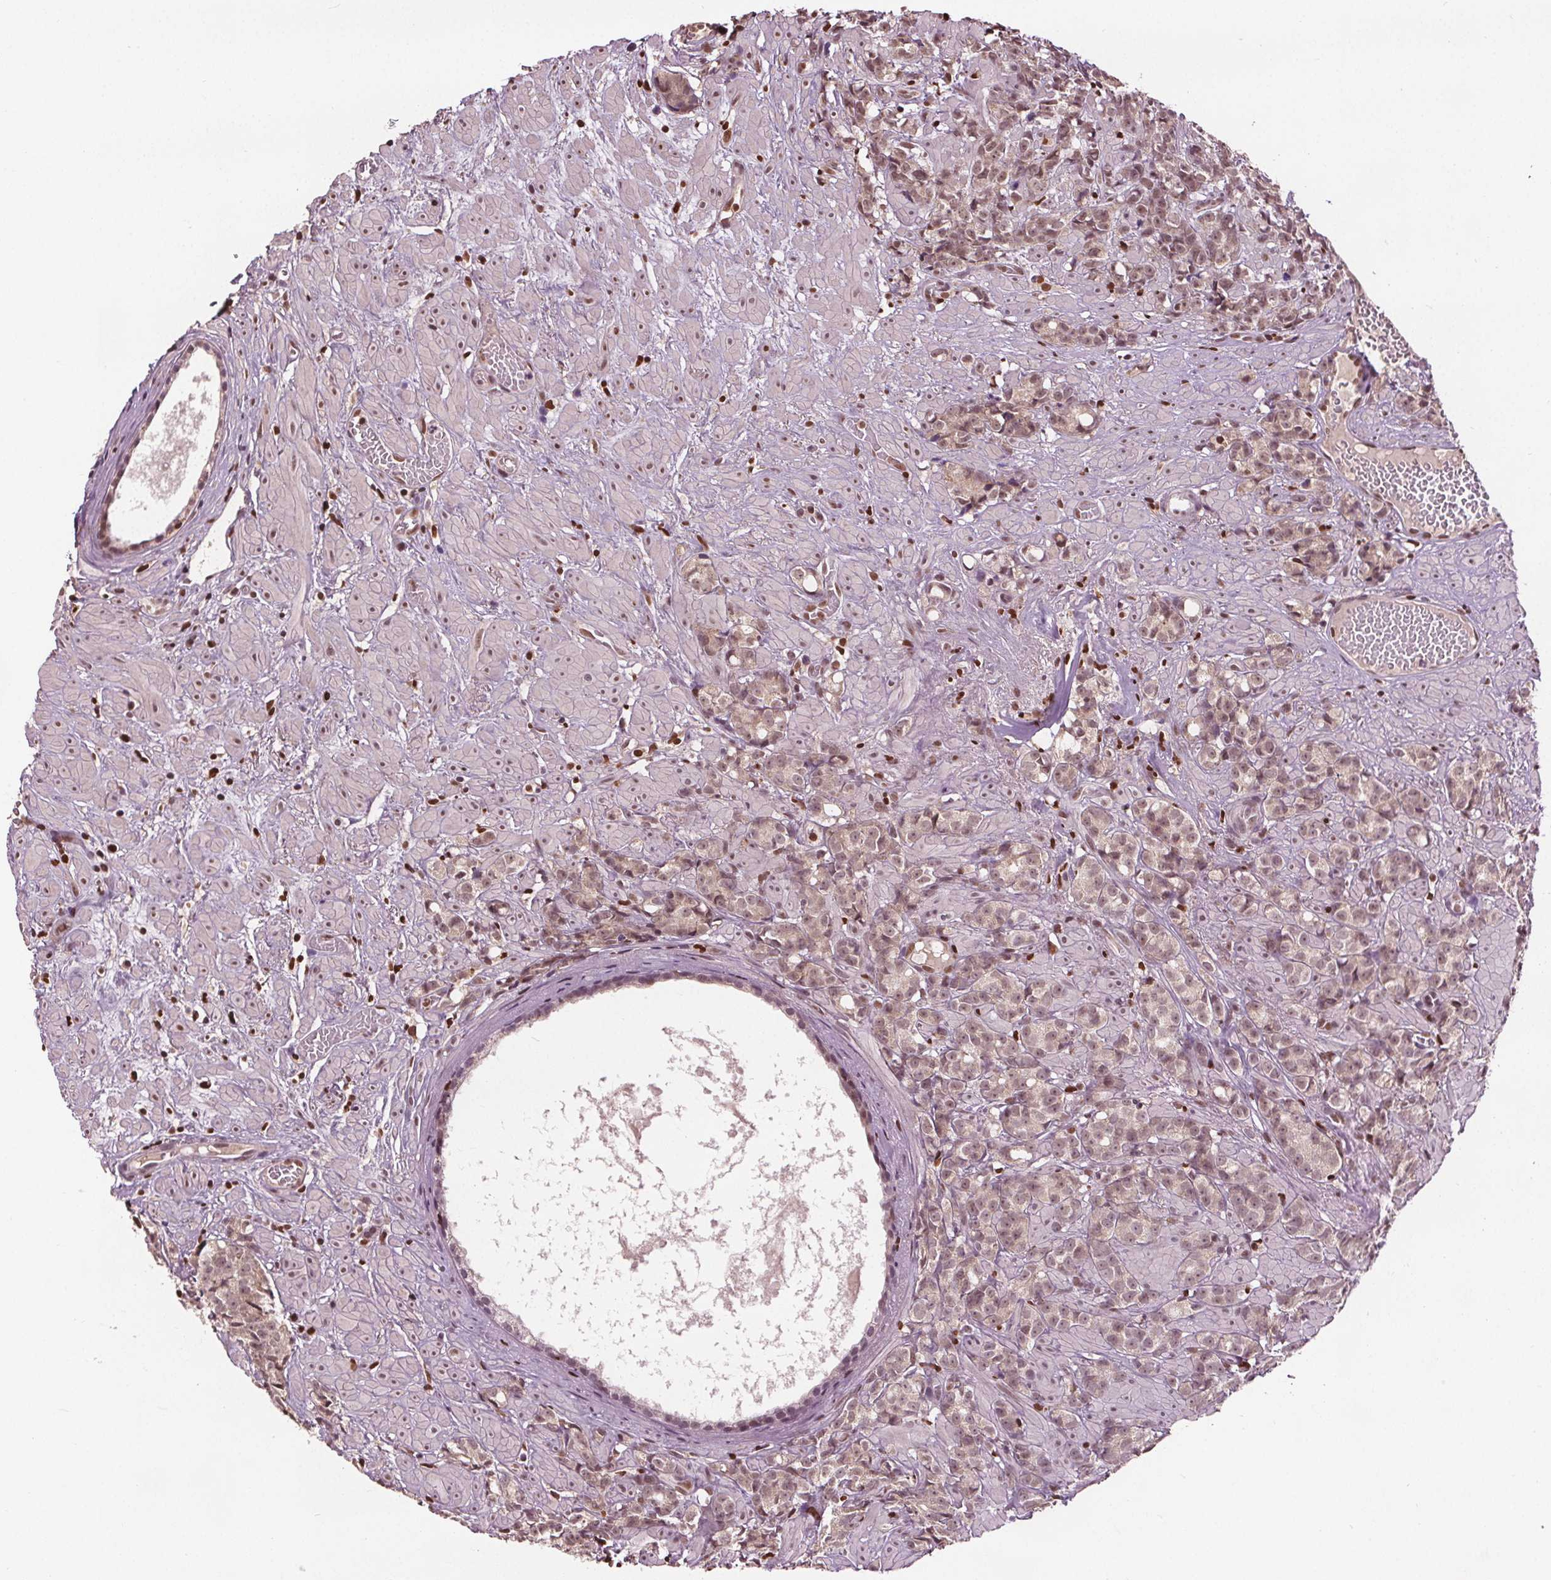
{"staining": {"intensity": "moderate", "quantity": ">75%", "location": "nuclear"}, "tissue": "prostate cancer", "cell_type": "Tumor cells", "image_type": "cancer", "snomed": [{"axis": "morphology", "description": "Adenocarcinoma, High grade"}, {"axis": "topography", "description": "Prostate"}], "caption": "An image of human prostate adenocarcinoma (high-grade) stained for a protein exhibits moderate nuclear brown staining in tumor cells. (DAB (3,3'-diaminobenzidine) IHC, brown staining for protein, blue staining for nuclei).", "gene": "DDX11", "patient": {"sex": "male", "age": 81}}